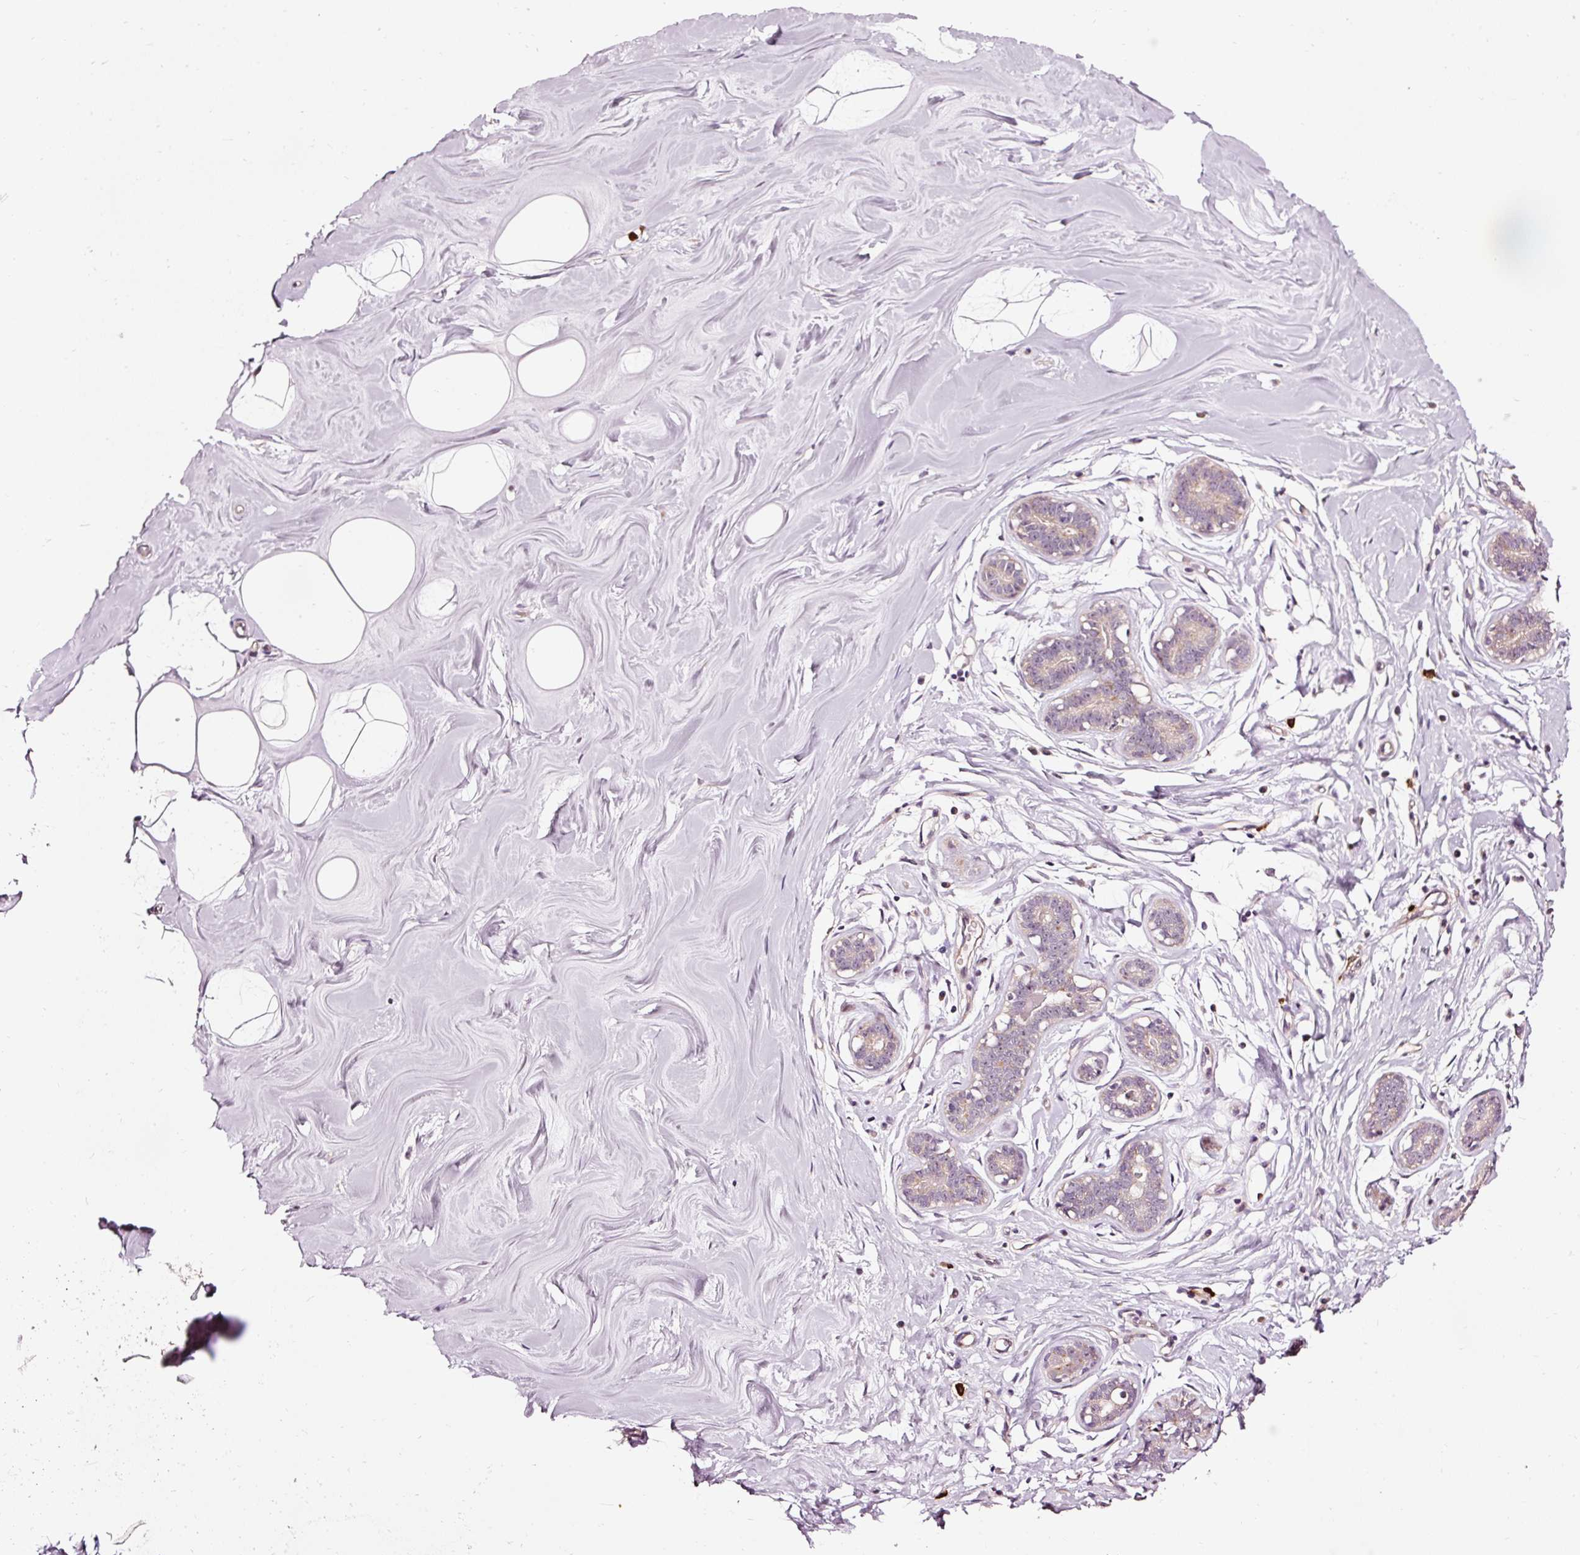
{"staining": {"intensity": "negative", "quantity": "none", "location": "none"}, "tissue": "breast", "cell_type": "Adipocytes", "image_type": "normal", "snomed": [{"axis": "morphology", "description": "Normal tissue, NOS"}, {"axis": "topography", "description": "Breast"}], "caption": "IHC of benign human breast displays no positivity in adipocytes. Nuclei are stained in blue.", "gene": "UTP14A", "patient": {"sex": "female", "age": 25}}